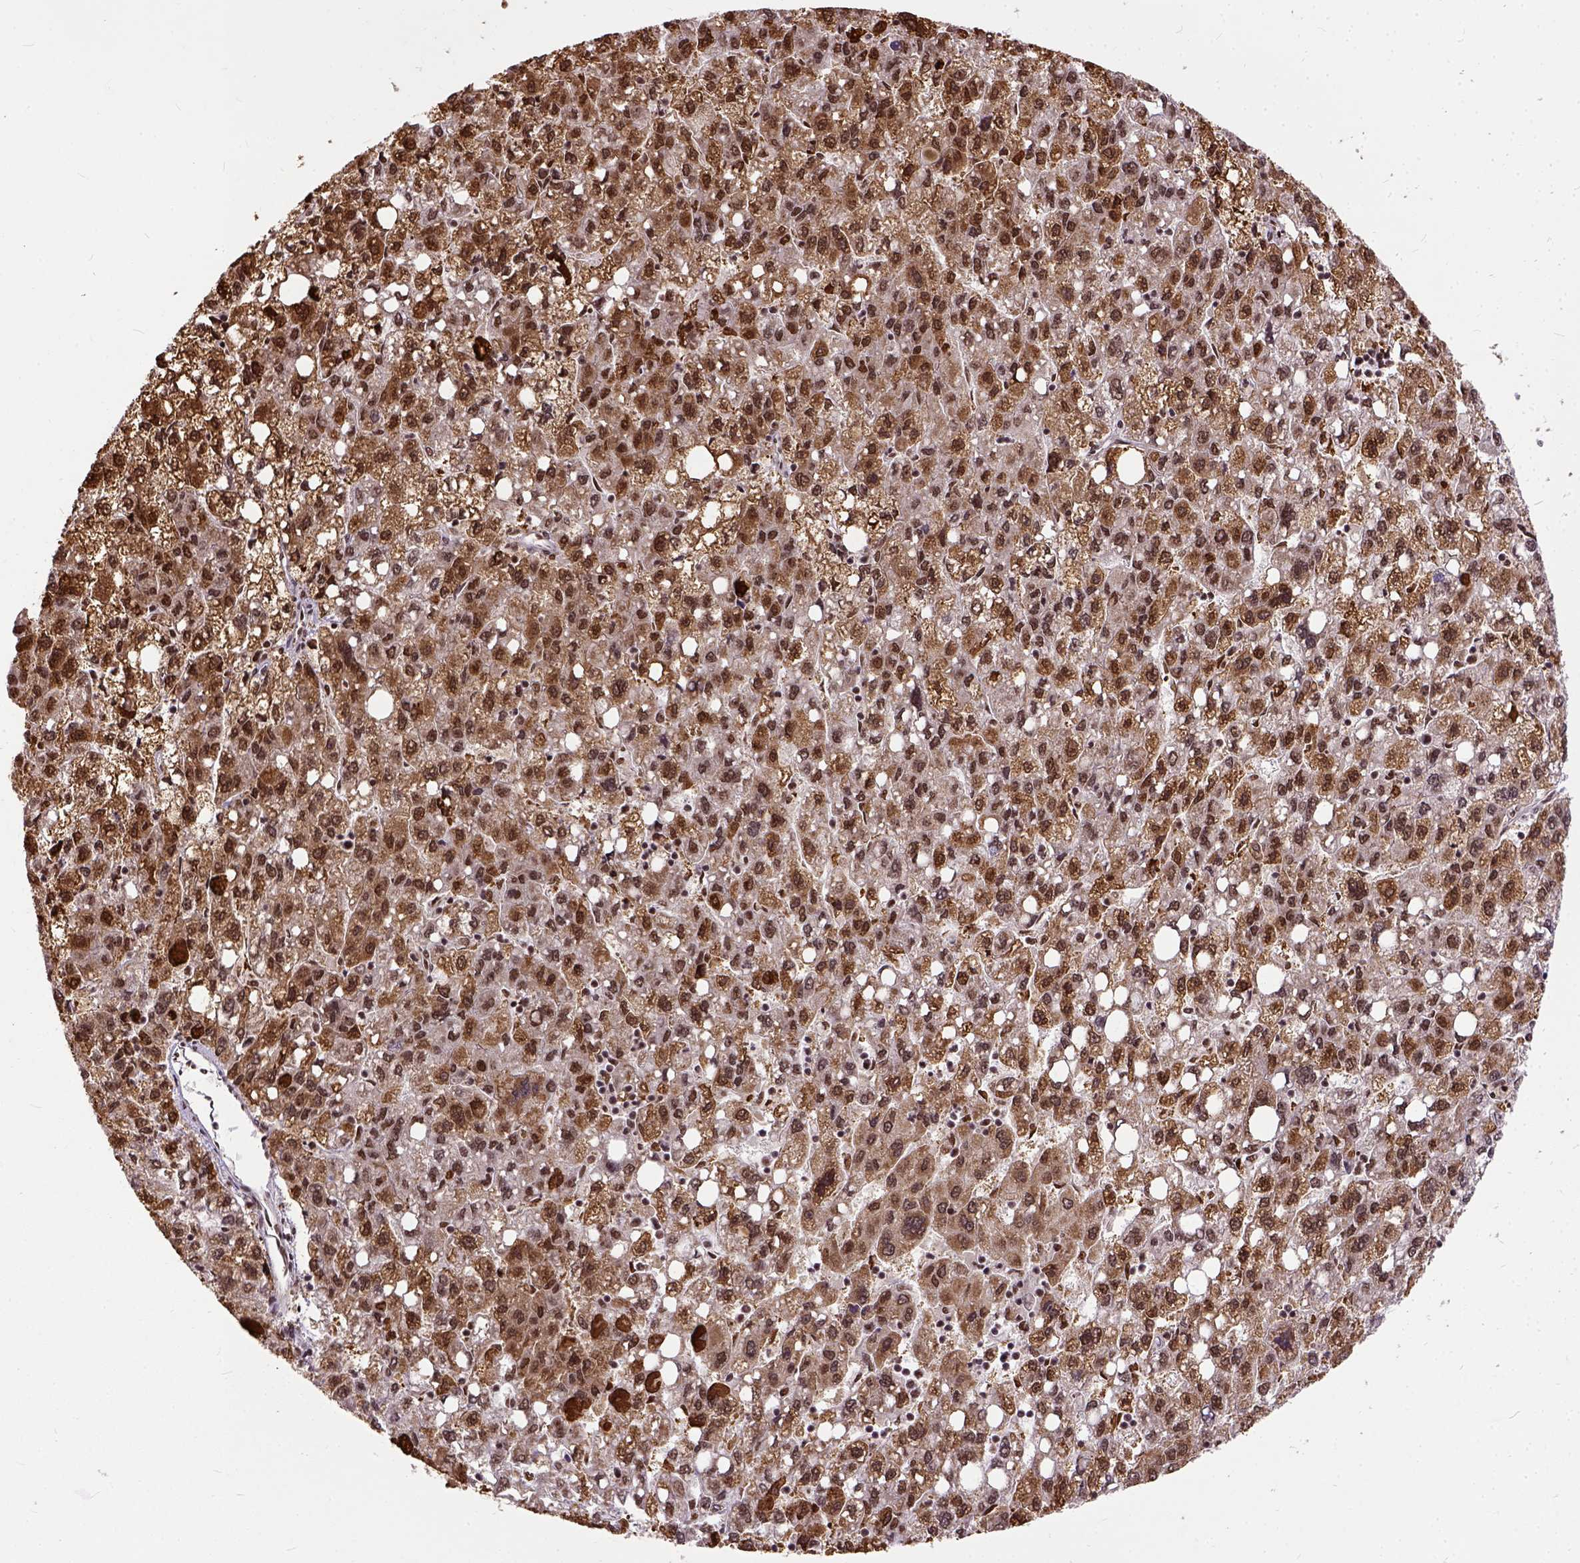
{"staining": {"intensity": "strong", "quantity": ">75%", "location": "nuclear"}, "tissue": "liver cancer", "cell_type": "Tumor cells", "image_type": "cancer", "snomed": [{"axis": "morphology", "description": "Carcinoma, Hepatocellular, NOS"}, {"axis": "topography", "description": "Liver"}], "caption": "Protein staining of liver cancer (hepatocellular carcinoma) tissue exhibits strong nuclear positivity in about >75% of tumor cells.", "gene": "NACC1", "patient": {"sex": "female", "age": 82}}